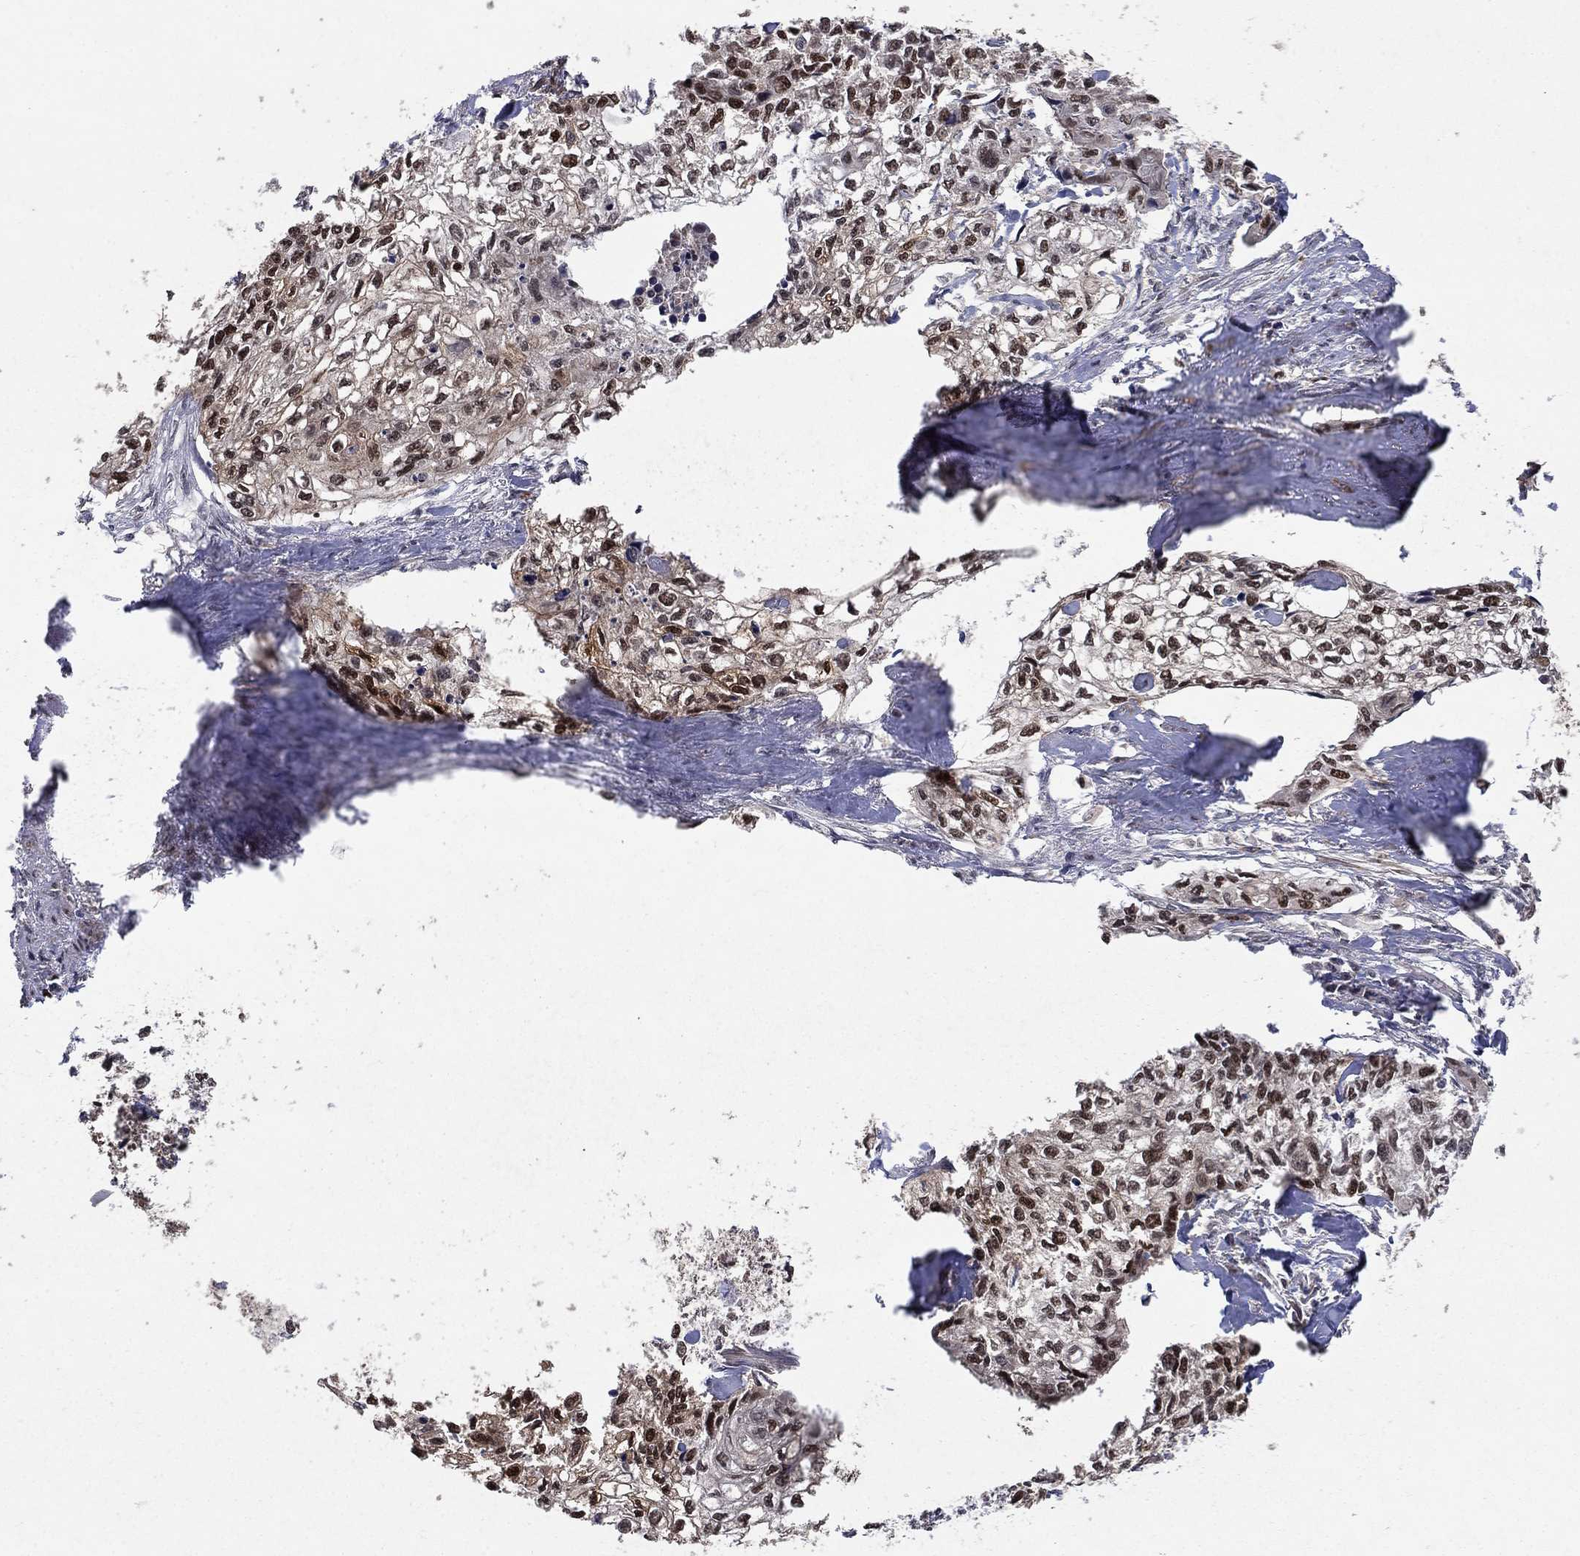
{"staining": {"intensity": "strong", "quantity": "25%-75%", "location": "nuclear"}, "tissue": "cervical cancer", "cell_type": "Tumor cells", "image_type": "cancer", "snomed": [{"axis": "morphology", "description": "Squamous cell carcinoma, NOS"}, {"axis": "topography", "description": "Cervix"}], "caption": "IHC histopathology image of cervical cancer stained for a protein (brown), which demonstrates high levels of strong nuclear expression in about 25%-75% of tumor cells.", "gene": "CCDC66", "patient": {"sex": "female", "age": 58}}